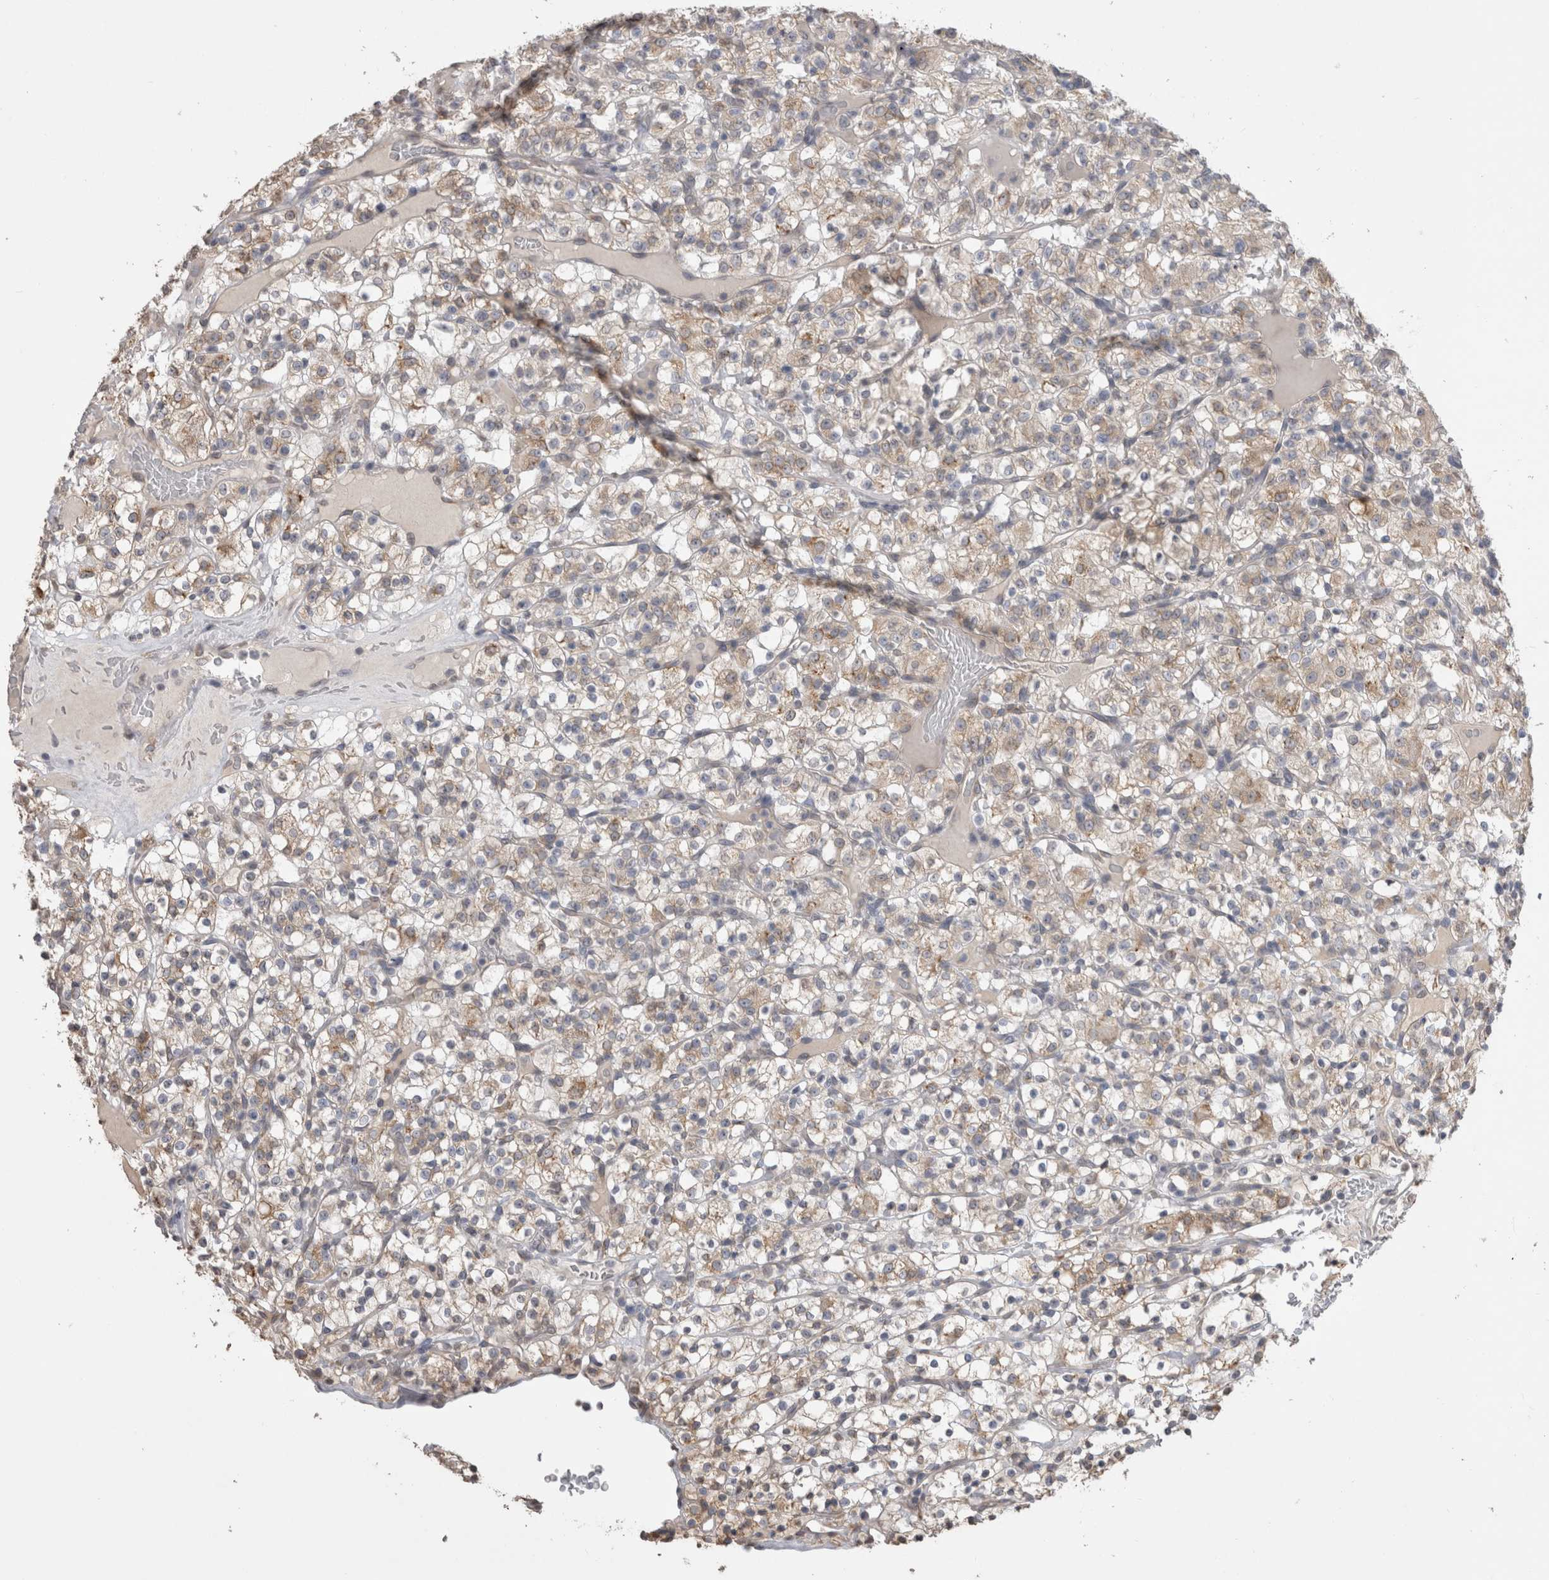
{"staining": {"intensity": "weak", "quantity": ">75%", "location": "cytoplasmic/membranous"}, "tissue": "renal cancer", "cell_type": "Tumor cells", "image_type": "cancer", "snomed": [{"axis": "morphology", "description": "Normal tissue, NOS"}, {"axis": "morphology", "description": "Adenocarcinoma, NOS"}, {"axis": "topography", "description": "Kidney"}], "caption": "DAB immunohistochemical staining of adenocarcinoma (renal) shows weak cytoplasmic/membranous protein expression in approximately >75% of tumor cells.", "gene": "NOMO1", "patient": {"sex": "female", "age": 72}}